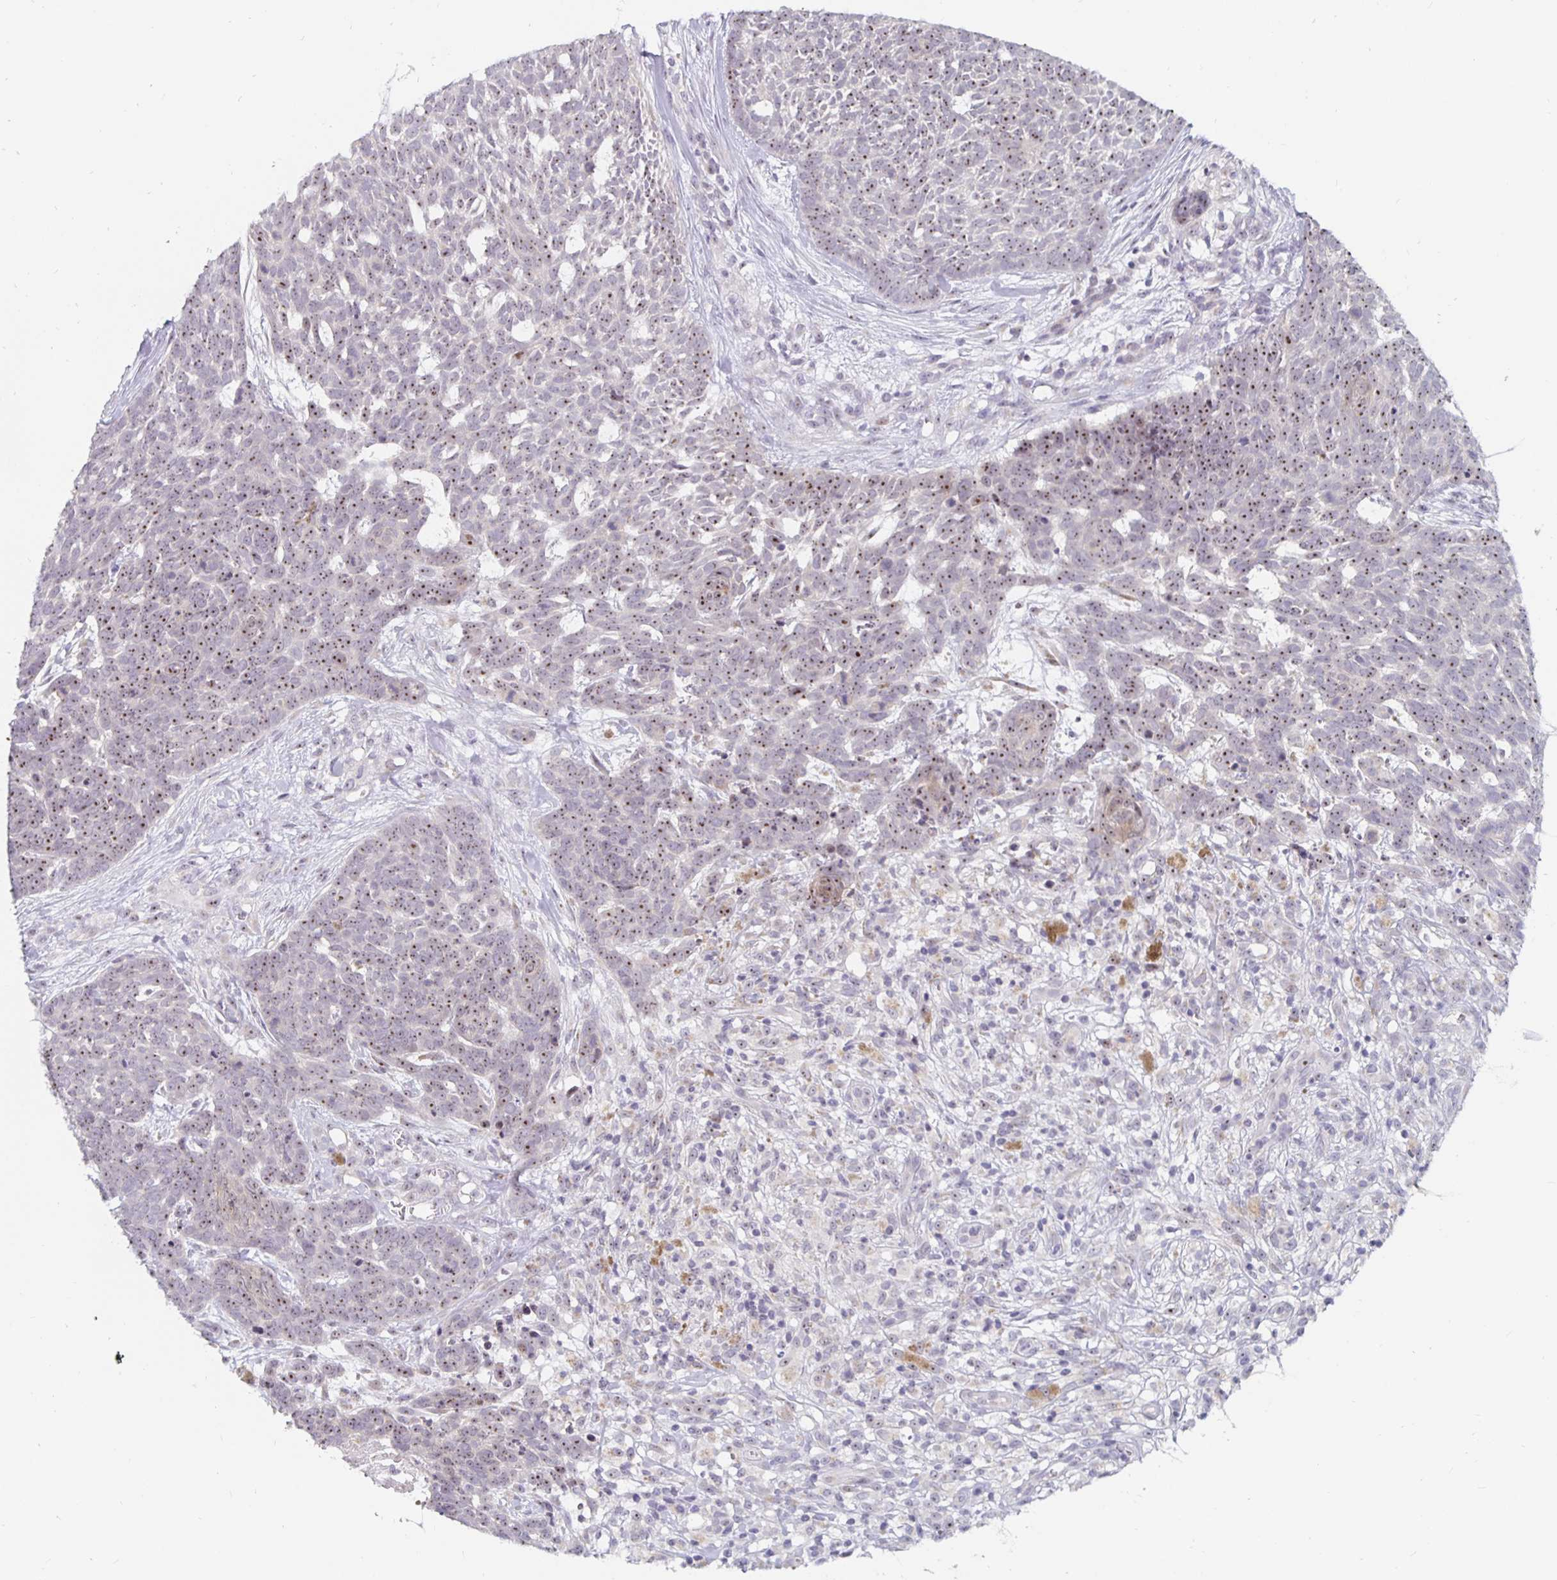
{"staining": {"intensity": "moderate", "quantity": ">75%", "location": "nuclear"}, "tissue": "skin cancer", "cell_type": "Tumor cells", "image_type": "cancer", "snomed": [{"axis": "morphology", "description": "Basal cell carcinoma"}, {"axis": "topography", "description": "Skin"}], "caption": "About >75% of tumor cells in human skin cancer demonstrate moderate nuclear protein expression as visualized by brown immunohistochemical staining.", "gene": "NUP85", "patient": {"sex": "female", "age": 78}}